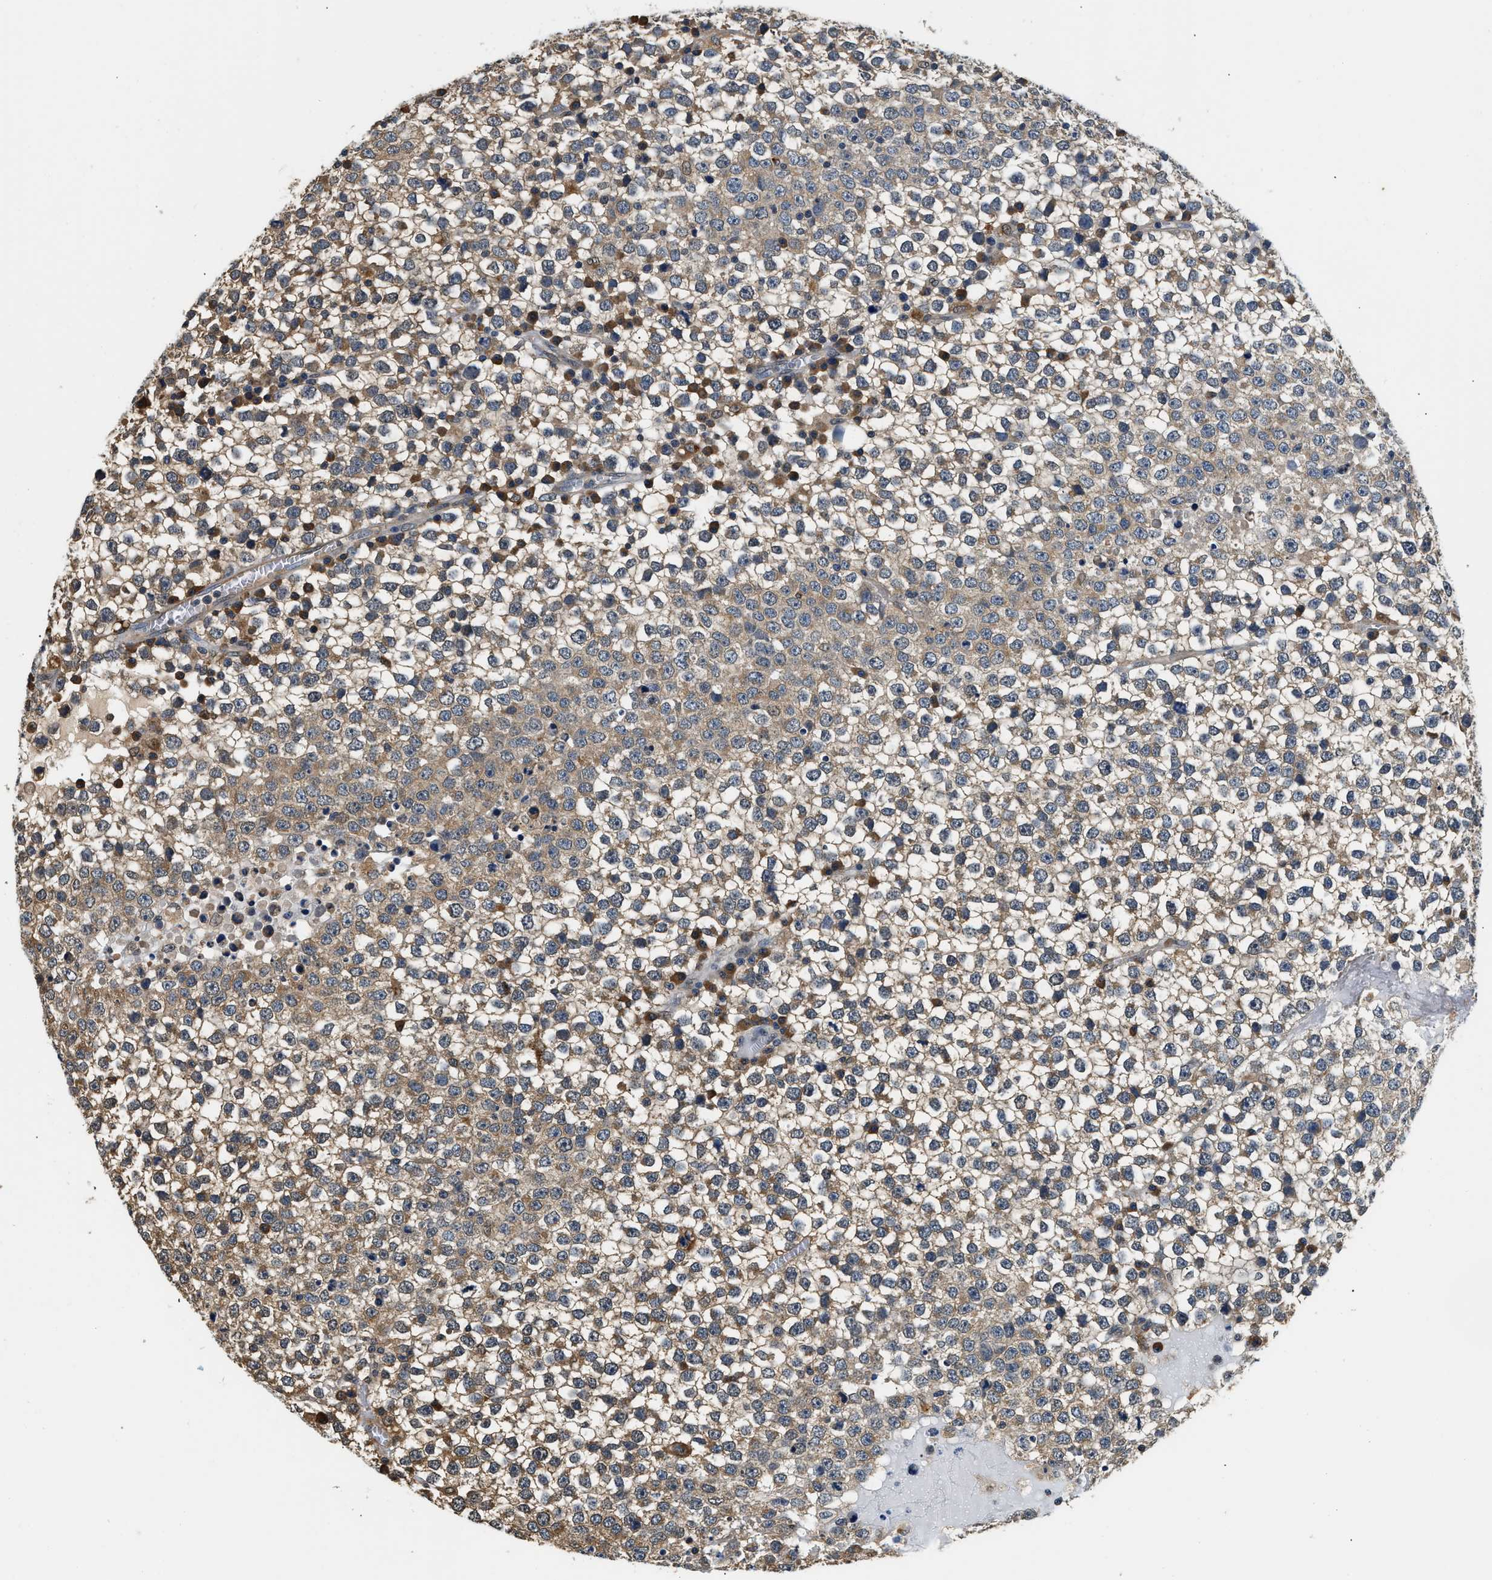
{"staining": {"intensity": "moderate", "quantity": "25%-75%", "location": "cytoplasmic/membranous"}, "tissue": "testis cancer", "cell_type": "Tumor cells", "image_type": "cancer", "snomed": [{"axis": "morphology", "description": "Seminoma, NOS"}, {"axis": "topography", "description": "Testis"}], "caption": "IHC of human testis cancer reveals medium levels of moderate cytoplasmic/membranous positivity in about 25%-75% of tumor cells. (DAB (3,3'-diaminobenzidine) IHC, brown staining for protein, blue staining for nuclei).", "gene": "BCL7C", "patient": {"sex": "male", "age": 65}}